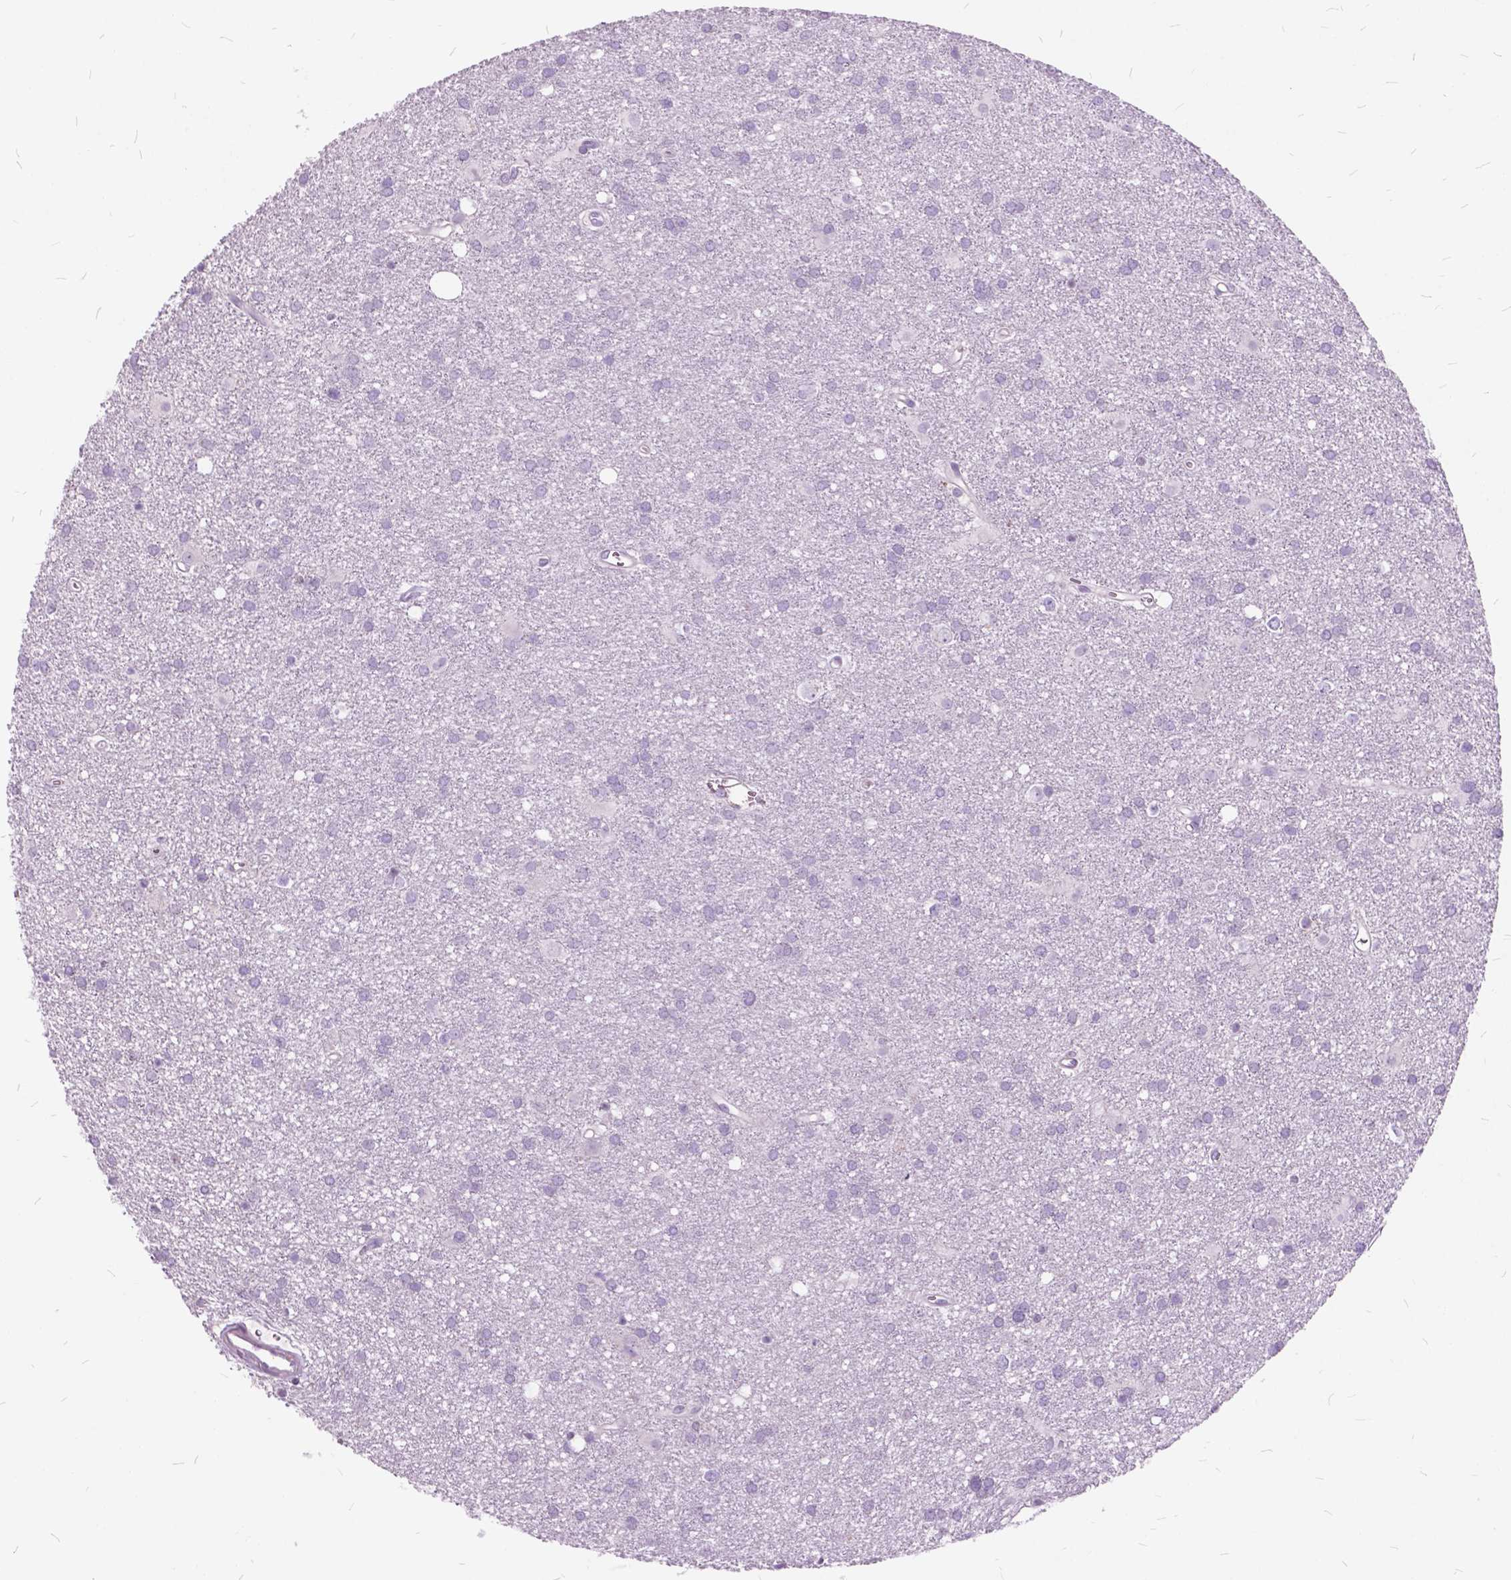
{"staining": {"intensity": "negative", "quantity": "none", "location": "none"}, "tissue": "glioma", "cell_type": "Tumor cells", "image_type": "cancer", "snomed": [{"axis": "morphology", "description": "Glioma, malignant, Low grade"}, {"axis": "topography", "description": "Brain"}], "caption": "A high-resolution photomicrograph shows immunohistochemistry (IHC) staining of glioma, which shows no significant positivity in tumor cells.", "gene": "SP140", "patient": {"sex": "male", "age": 58}}